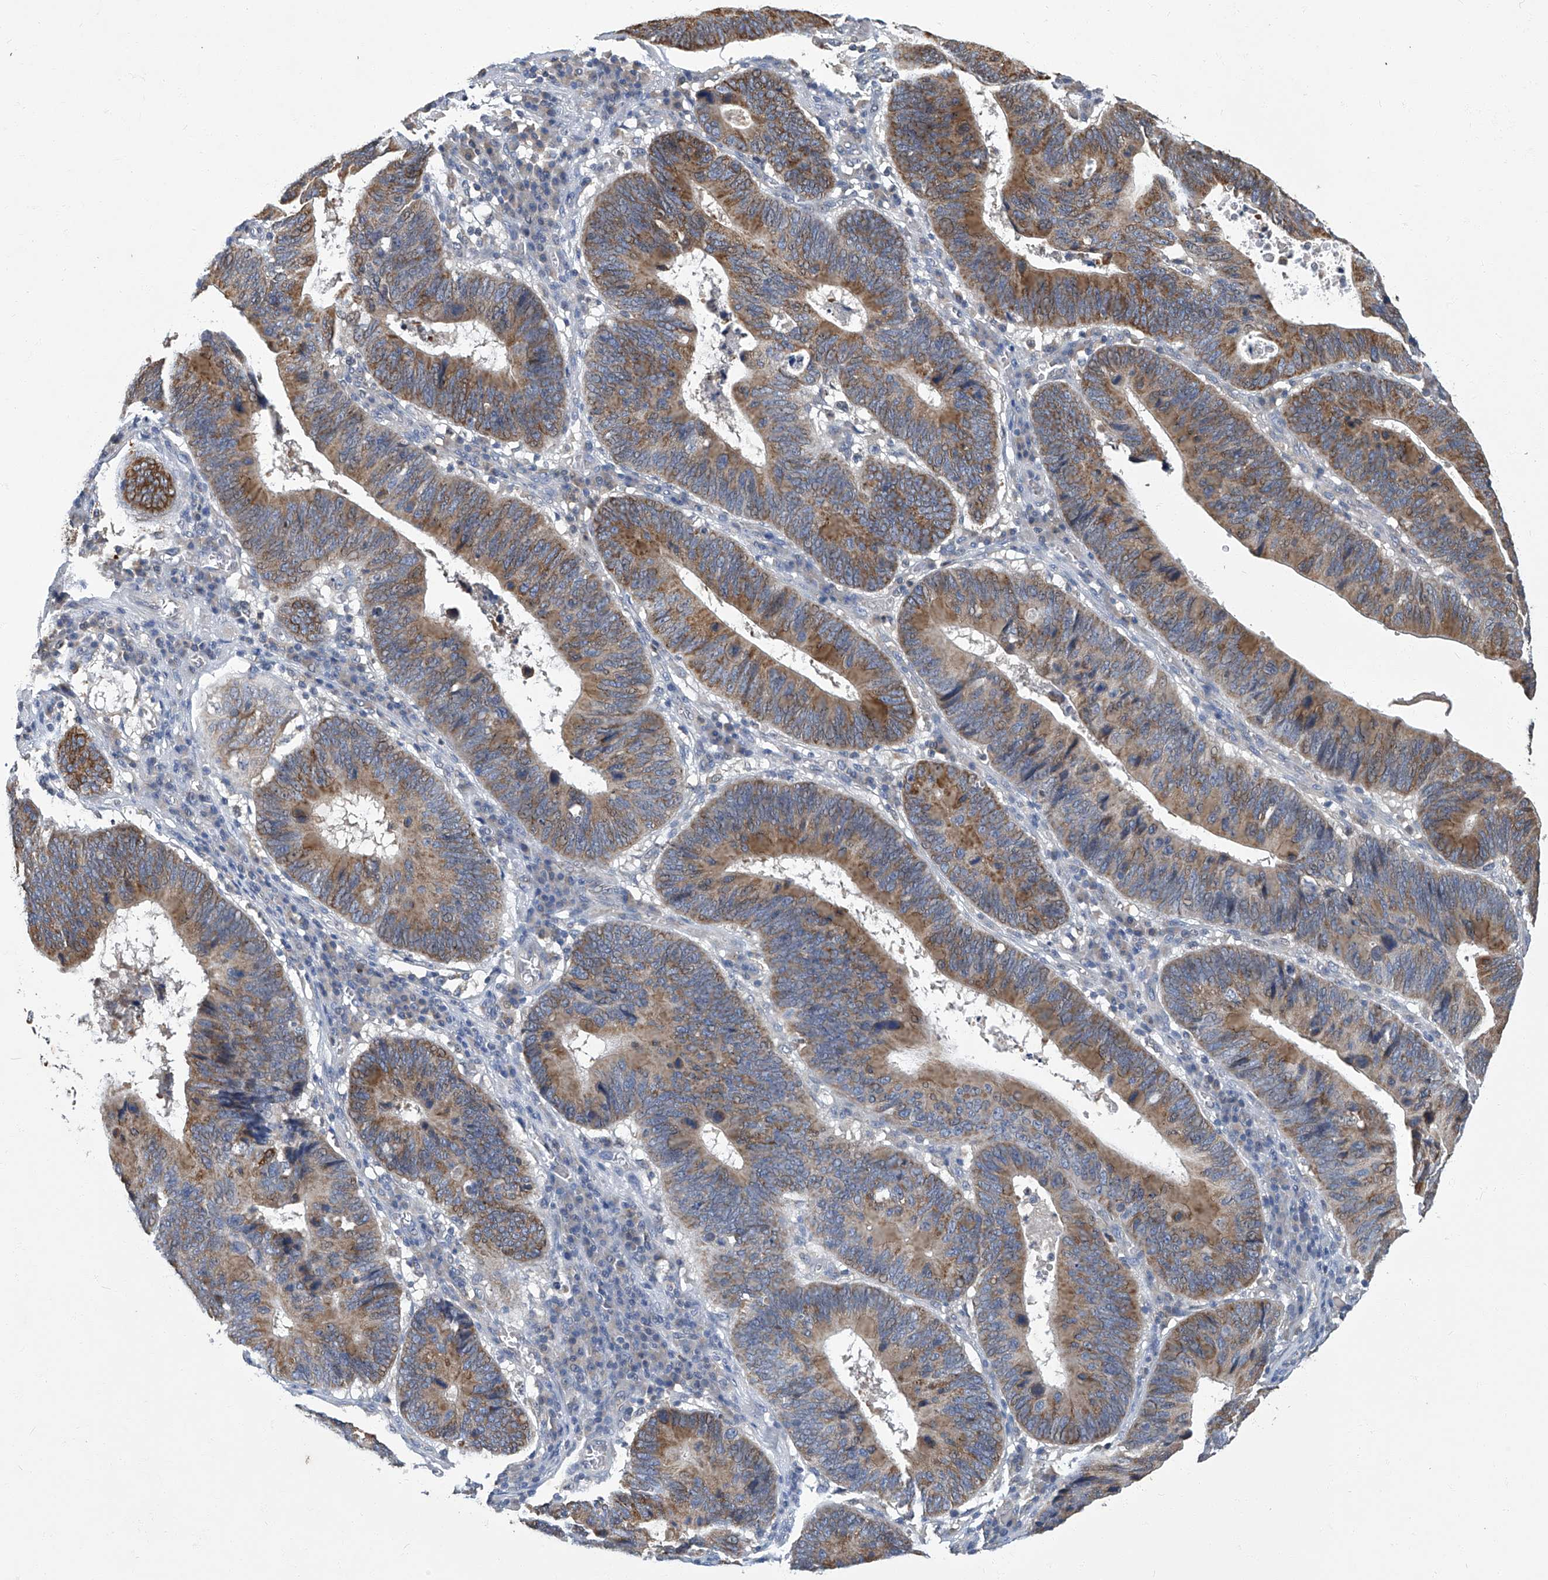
{"staining": {"intensity": "strong", "quantity": ">75%", "location": "cytoplasmic/membranous"}, "tissue": "stomach cancer", "cell_type": "Tumor cells", "image_type": "cancer", "snomed": [{"axis": "morphology", "description": "Adenocarcinoma, NOS"}, {"axis": "topography", "description": "Stomach"}], "caption": "Protein expression by IHC displays strong cytoplasmic/membranous positivity in approximately >75% of tumor cells in stomach cancer (adenocarcinoma).", "gene": "TGFBR1", "patient": {"sex": "male", "age": 59}}